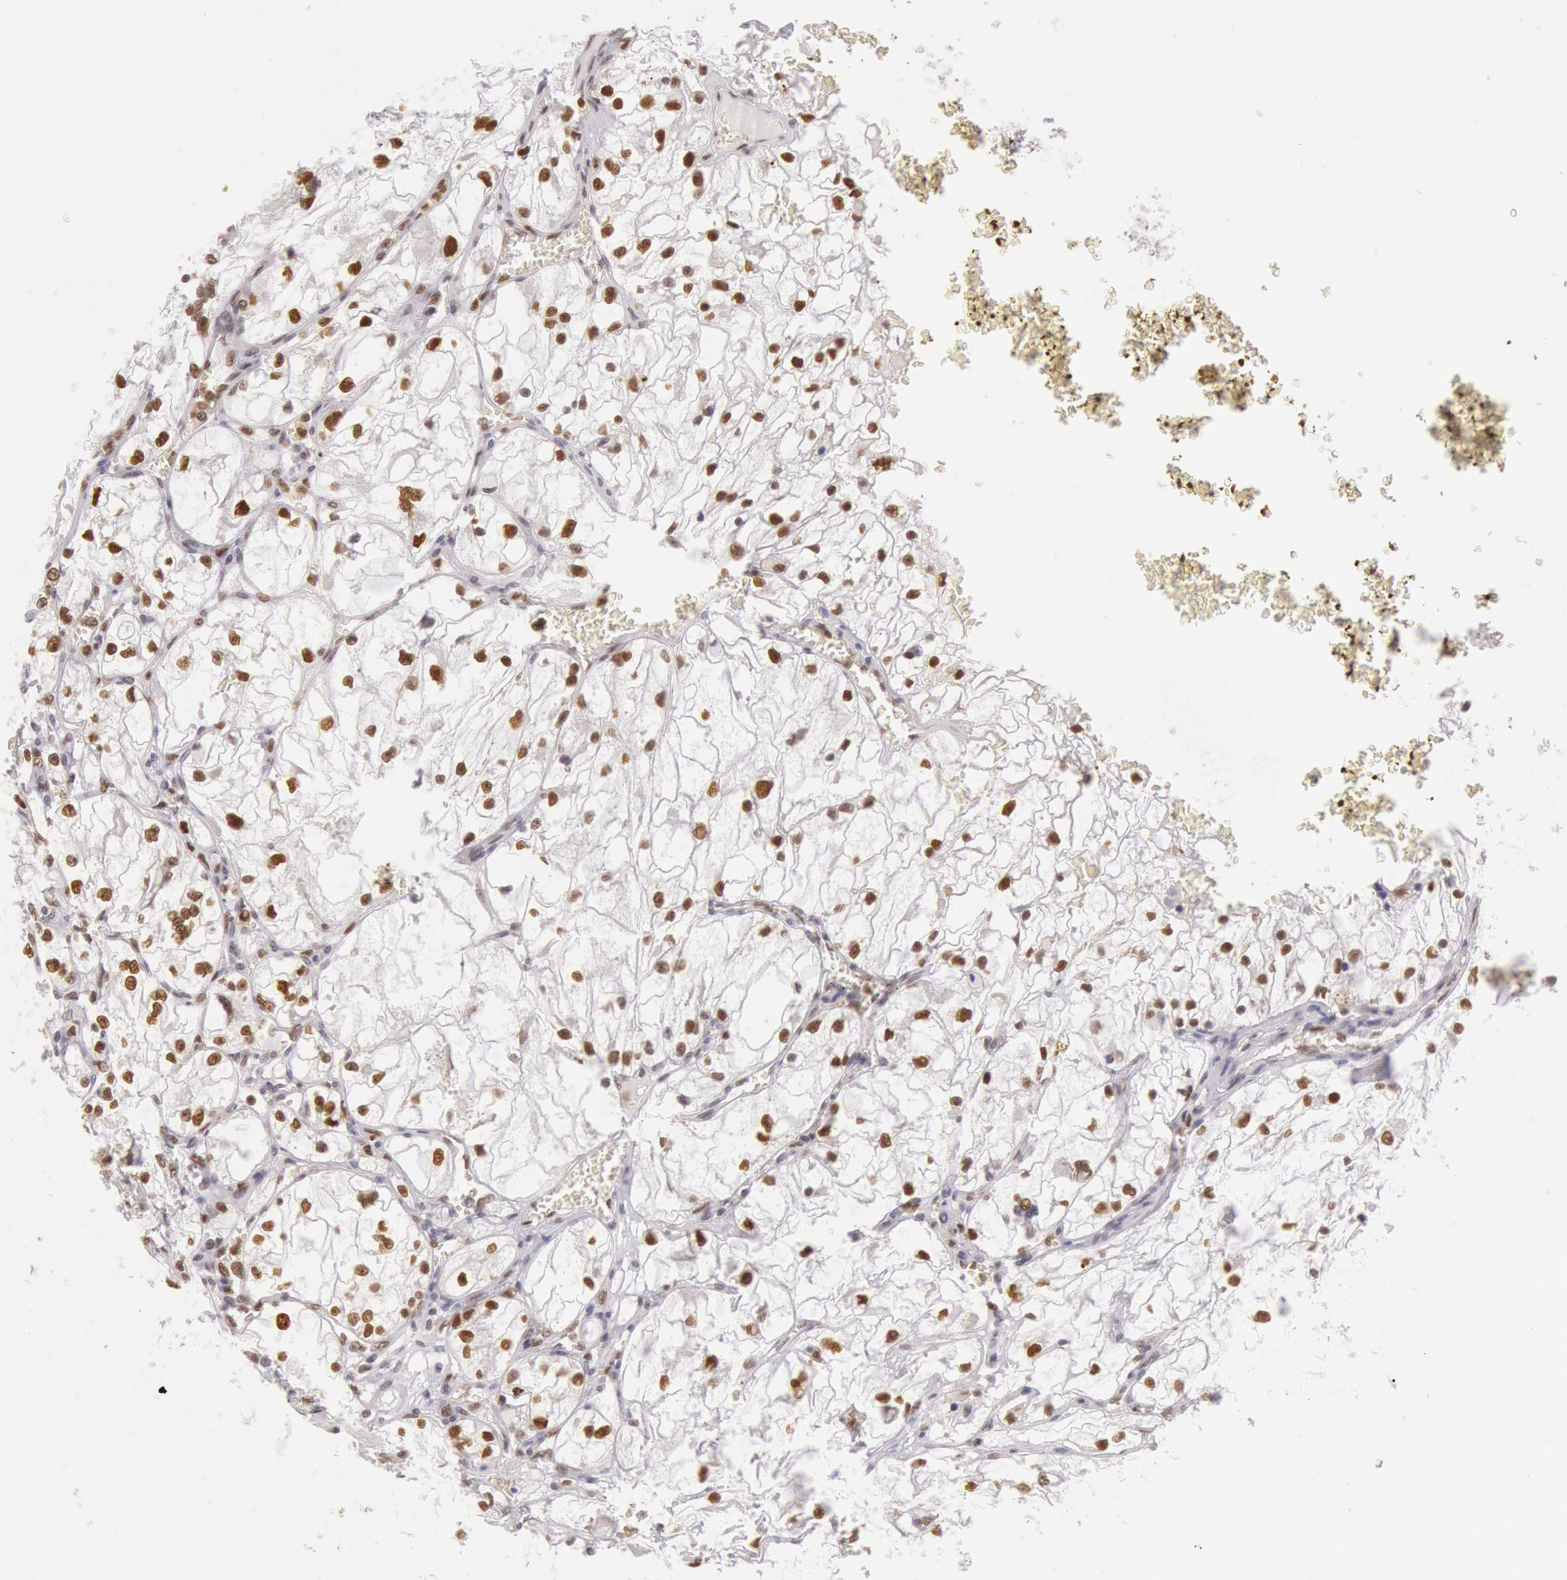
{"staining": {"intensity": "moderate", "quantity": "25%-75%", "location": "nuclear"}, "tissue": "renal cancer", "cell_type": "Tumor cells", "image_type": "cancer", "snomed": [{"axis": "morphology", "description": "Adenocarcinoma, NOS"}, {"axis": "topography", "description": "Kidney"}], "caption": "Immunohistochemical staining of adenocarcinoma (renal) reveals moderate nuclear protein staining in about 25%-75% of tumor cells.", "gene": "ESS2", "patient": {"sex": "male", "age": 61}}